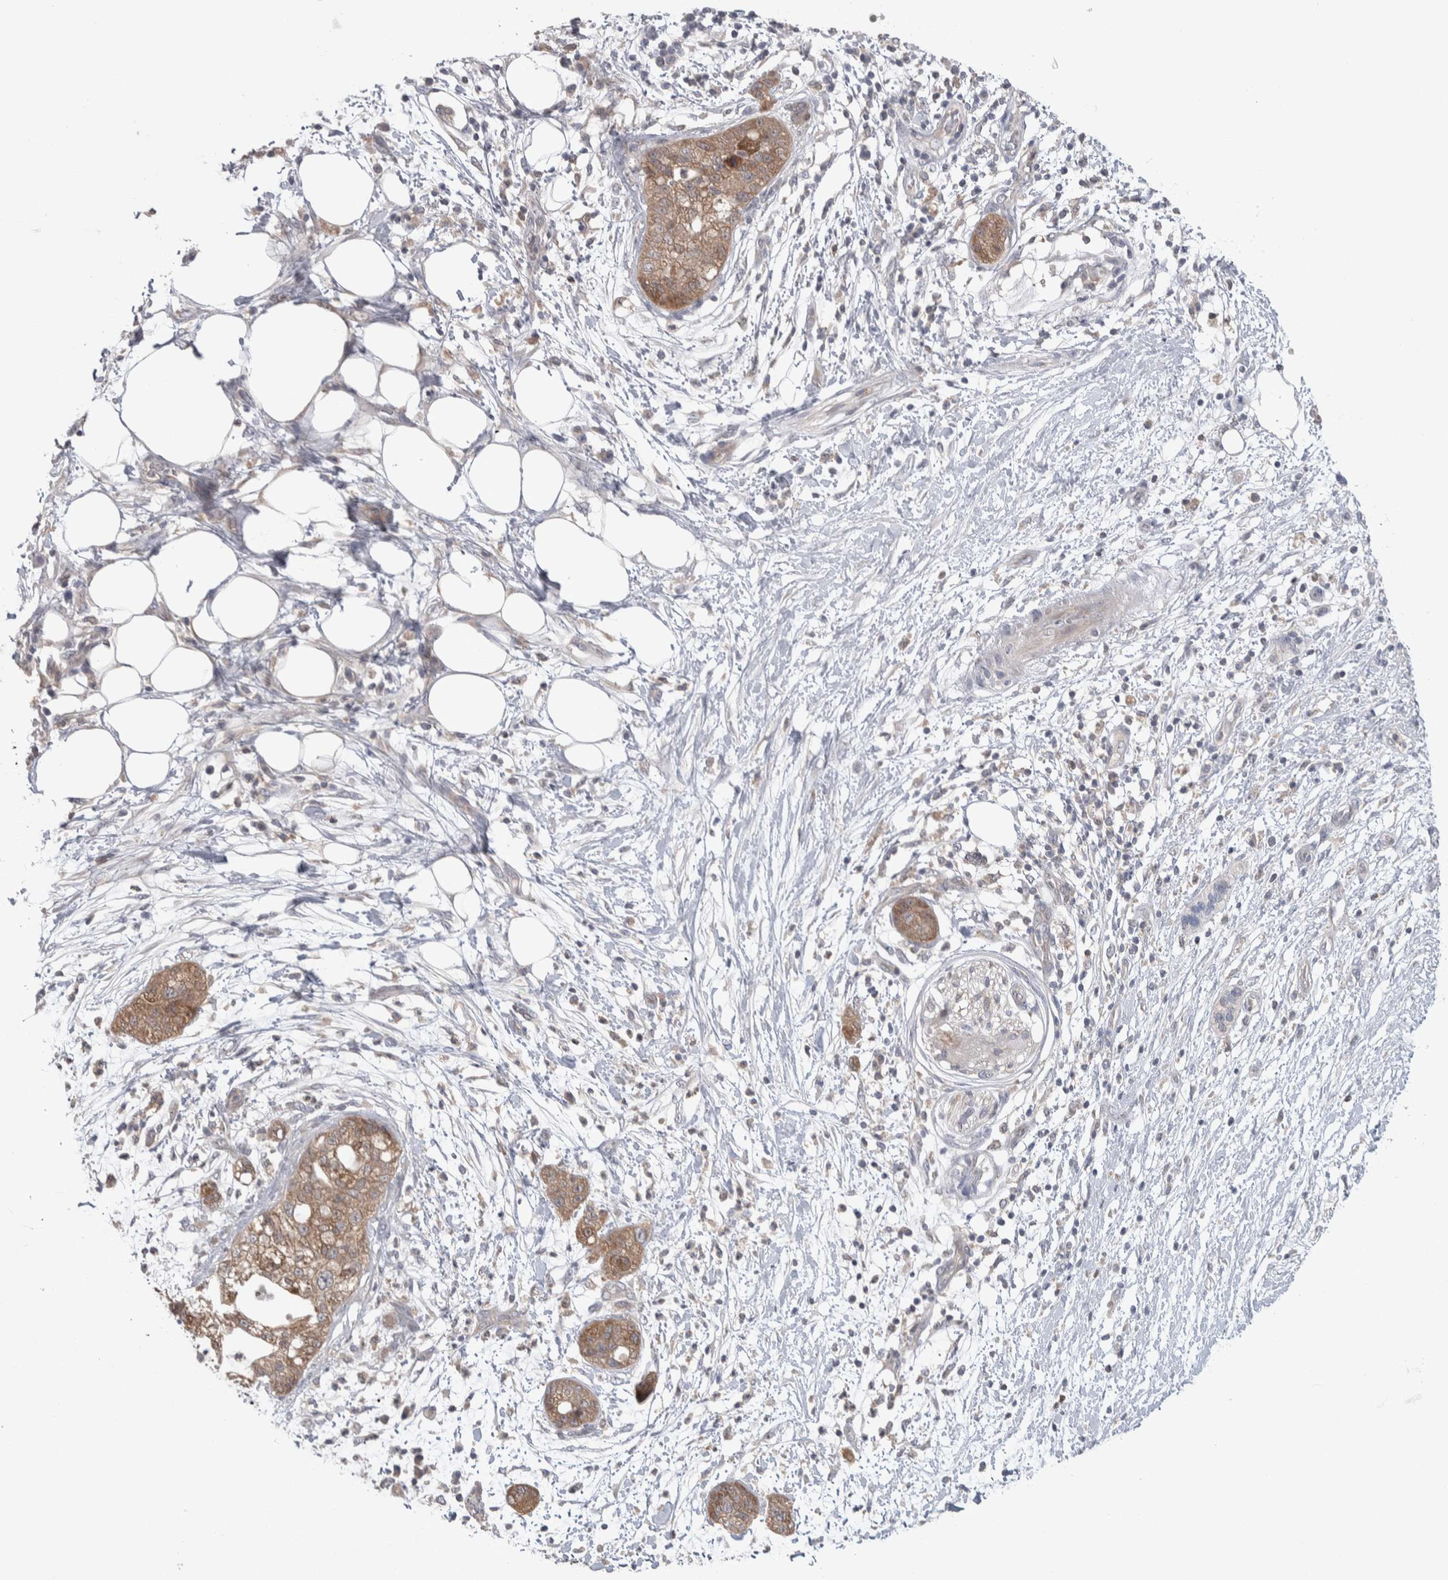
{"staining": {"intensity": "moderate", "quantity": ">75%", "location": "cytoplasmic/membranous"}, "tissue": "pancreatic cancer", "cell_type": "Tumor cells", "image_type": "cancer", "snomed": [{"axis": "morphology", "description": "Adenocarcinoma, NOS"}, {"axis": "topography", "description": "Pancreas"}], "caption": "Immunohistochemical staining of adenocarcinoma (pancreatic) reveals medium levels of moderate cytoplasmic/membranous expression in about >75% of tumor cells.", "gene": "HTATIP2", "patient": {"sex": "female", "age": 78}}